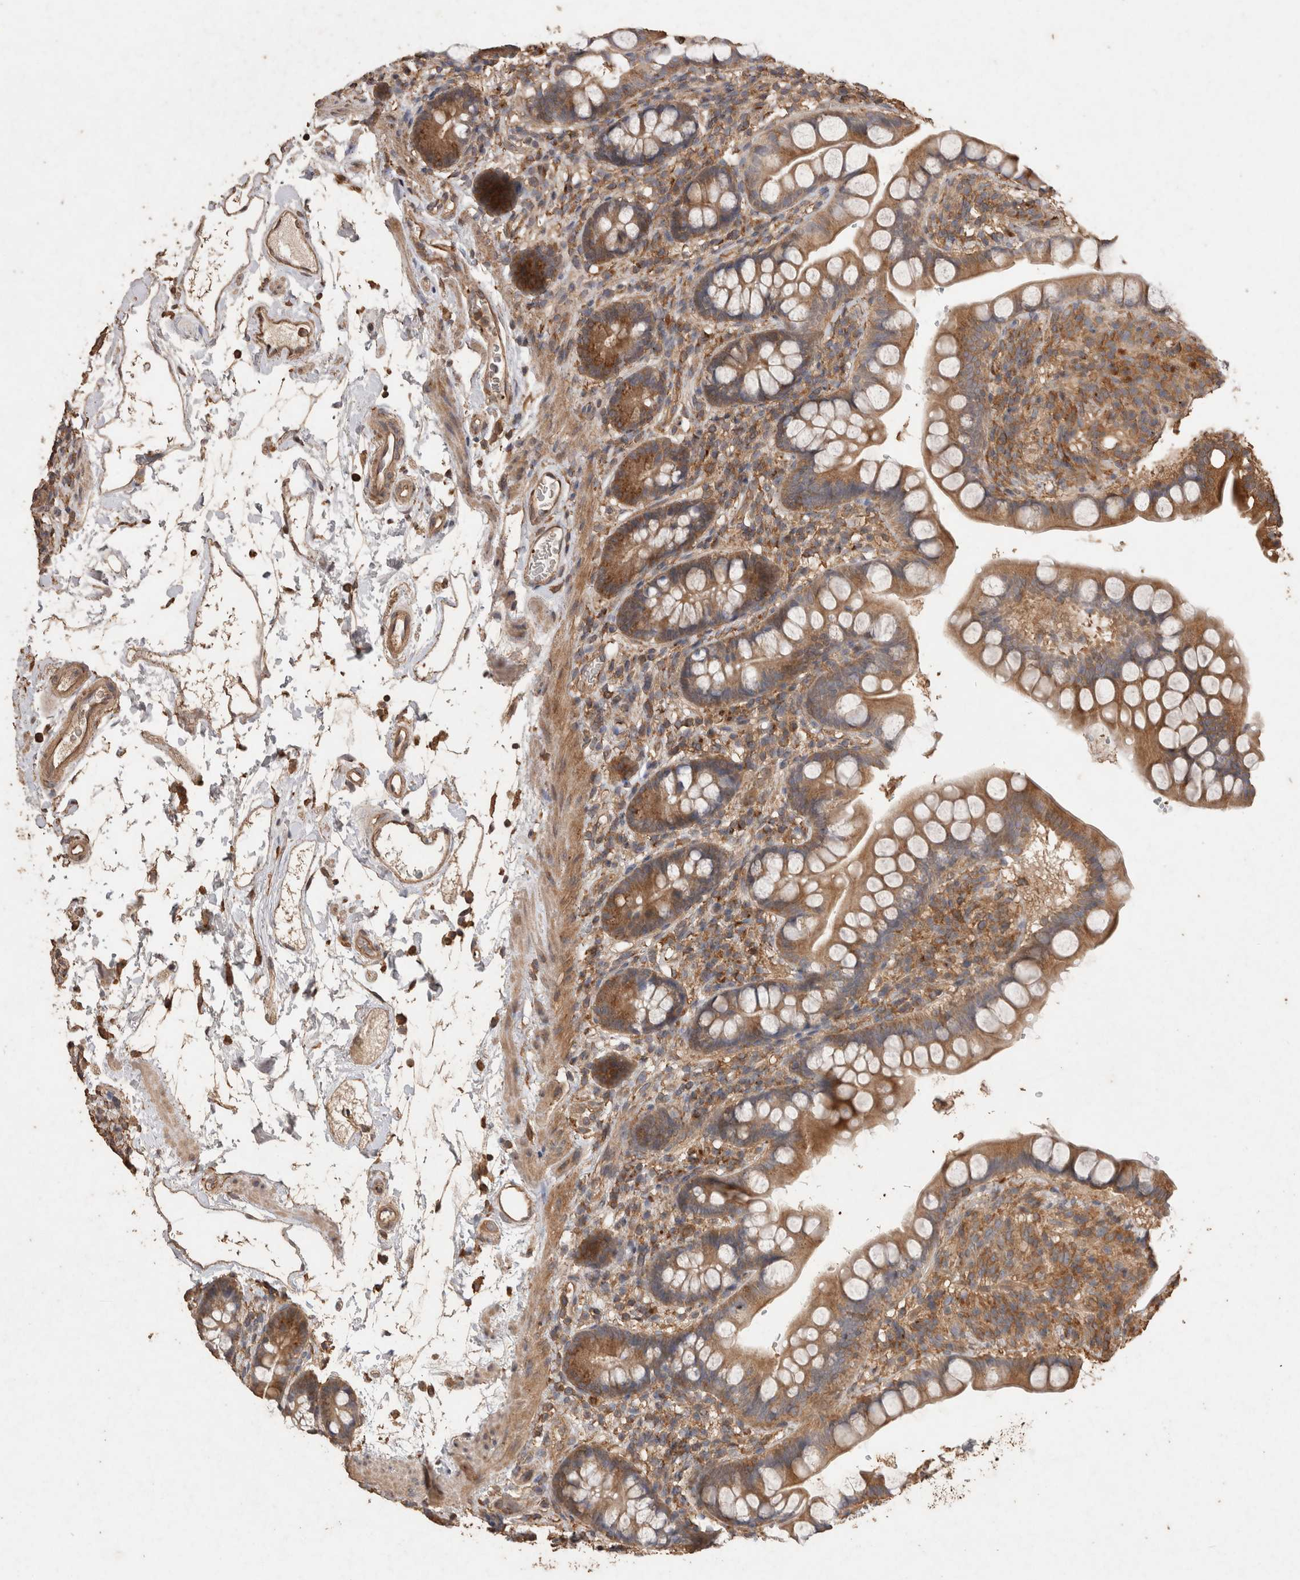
{"staining": {"intensity": "moderate", "quantity": ">75%", "location": "cytoplasmic/membranous"}, "tissue": "small intestine", "cell_type": "Glandular cells", "image_type": "normal", "snomed": [{"axis": "morphology", "description": "Normal tissue, NOS"}, {"axis": "topography", "description": "Small intestine"}], "caption": "Approximately >75% of glandular cells in unremarkable small intestine show moderate cytoplasmic/membranous protein expression as visualized by brown immunohistochemical staining.", "gene": "SNX31", "patient": {"sex": "female", "age": 84}}